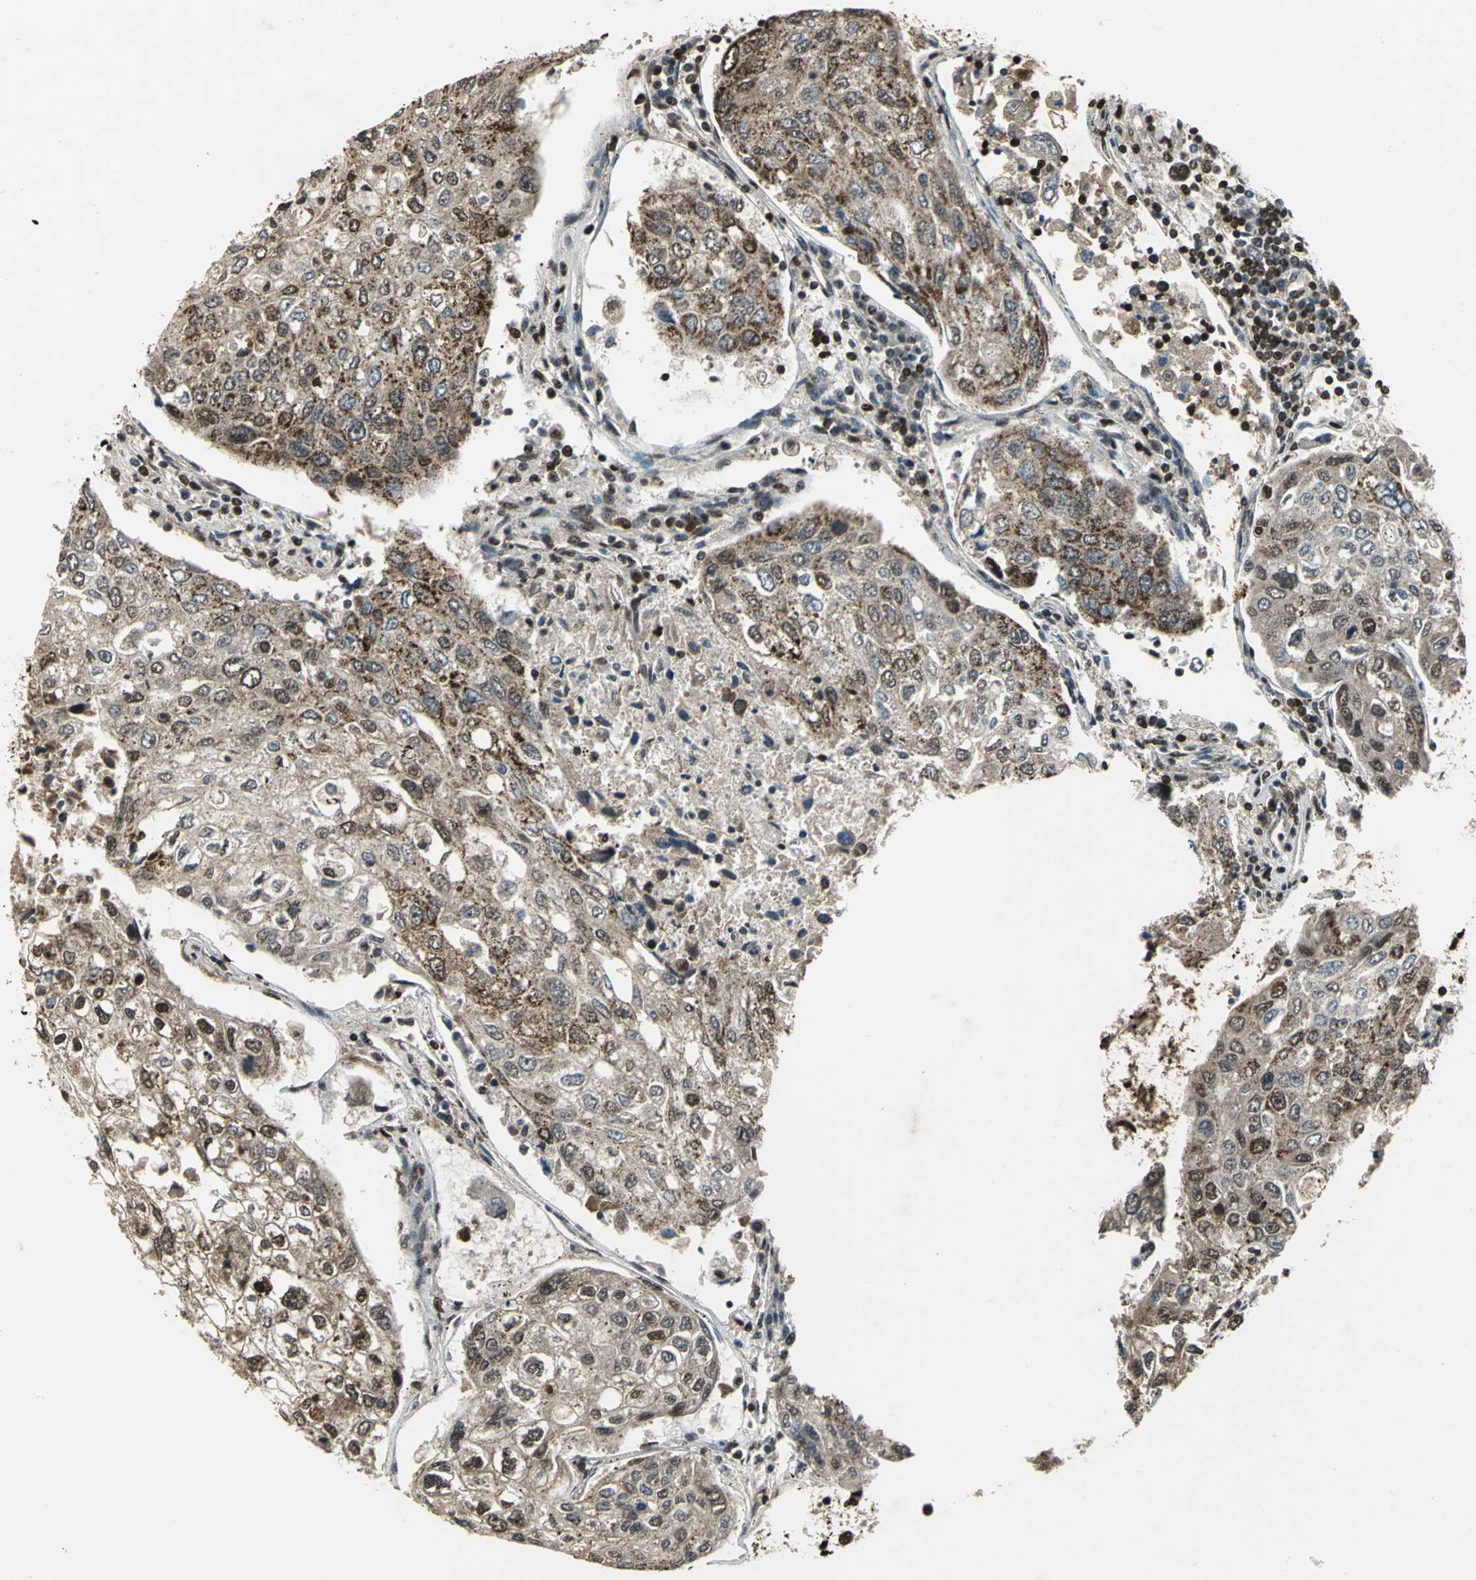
{"staining": {"intensity": "moderate", "quantity": ">75%", "location": "cytoplasmic/membranous,nuclear"}, "tissue": "urothelial cancer", "cell_type": "Tumor cells", "image_type": "cancer", "snomed": [{"axis": "morphology", "description": "Urothelial carcinoma, High grade"}, {"axis": "topography", "description": "Lymph node"}, {"axis": "topography", "description": "Urinary bladder"}], "caption": "Approximately >75% of tumor cells in human urothelial cancer exhibit moderate cytoplasmic/membranous and nuclear protein positivity as visualized by brown immunohistochemical staining.", "gene": "ANP32A", "patient": {"sex": "male", "age": 51}}